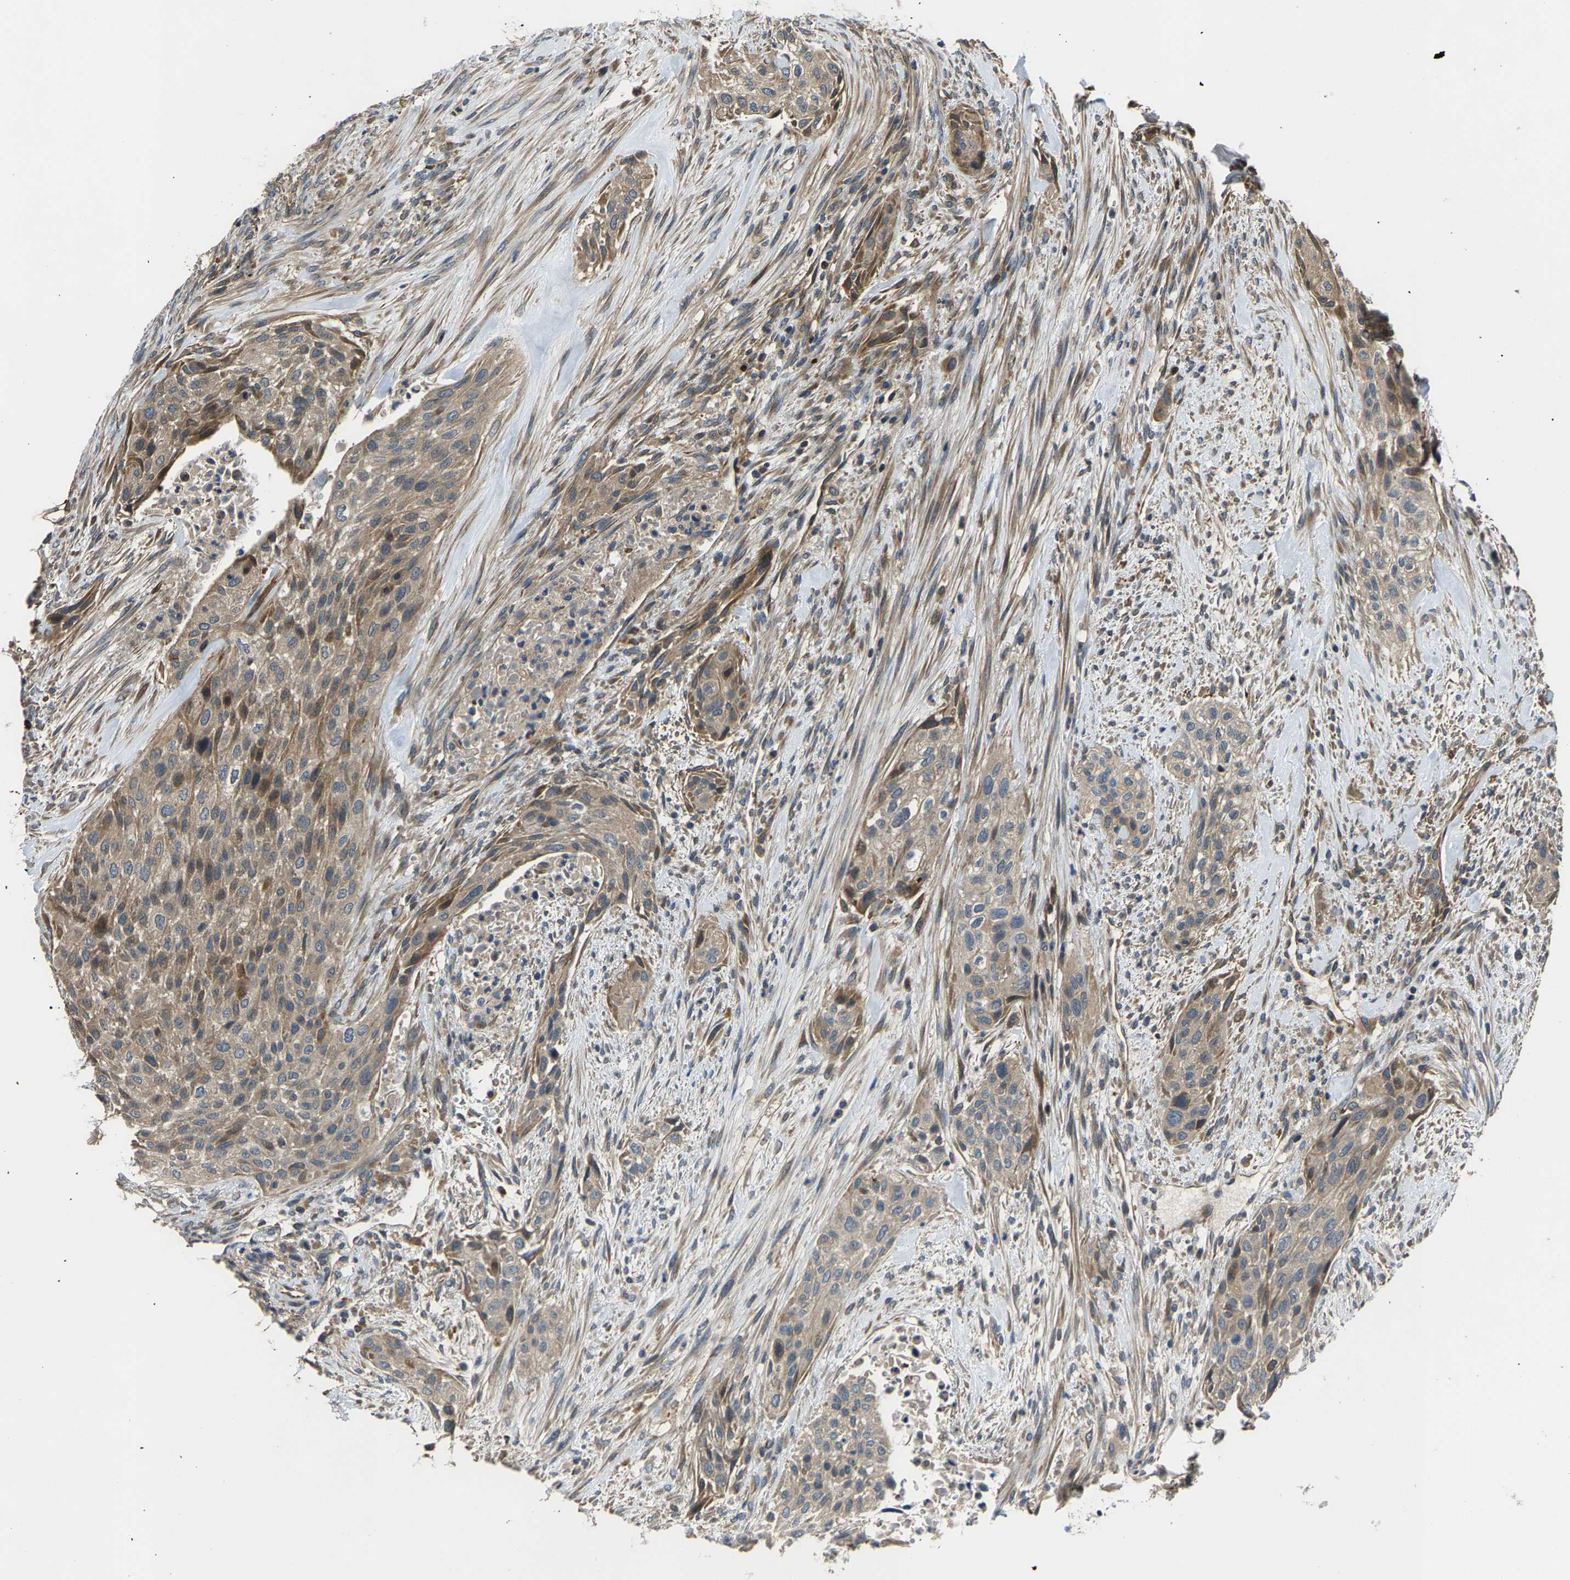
{"staining": {"intensity": "weak", "quantity": ">75%", "location": "cytoplasmic/membranous"}, "tissue": "urothelial cancer", "cell_type": "Tumor cells", "image_type": "cancer", "snomed": [{"axis": "morphology", "description": "Urothelial carcinoma, Low grade"}, {"axis": "morphology", "description": "Urothelial carcinoma, High grade"}, {"axis": "topography", "description": "Urinary bladder"}], "caption": "The image reveals immunohistochemical staining of urothelial carcinoma (high-grade). There is weak cytoplasmic/membranous staining is seen in approximately >75% of tumor cells. The staining was performed using DAB (3,3'-diaminobenzidine), with brown indicating positive protein expression. Nuclei are stained blue with hematoxylin.", "gene": "AGBL3", "patient": {"sex": "male", "age": 35}}